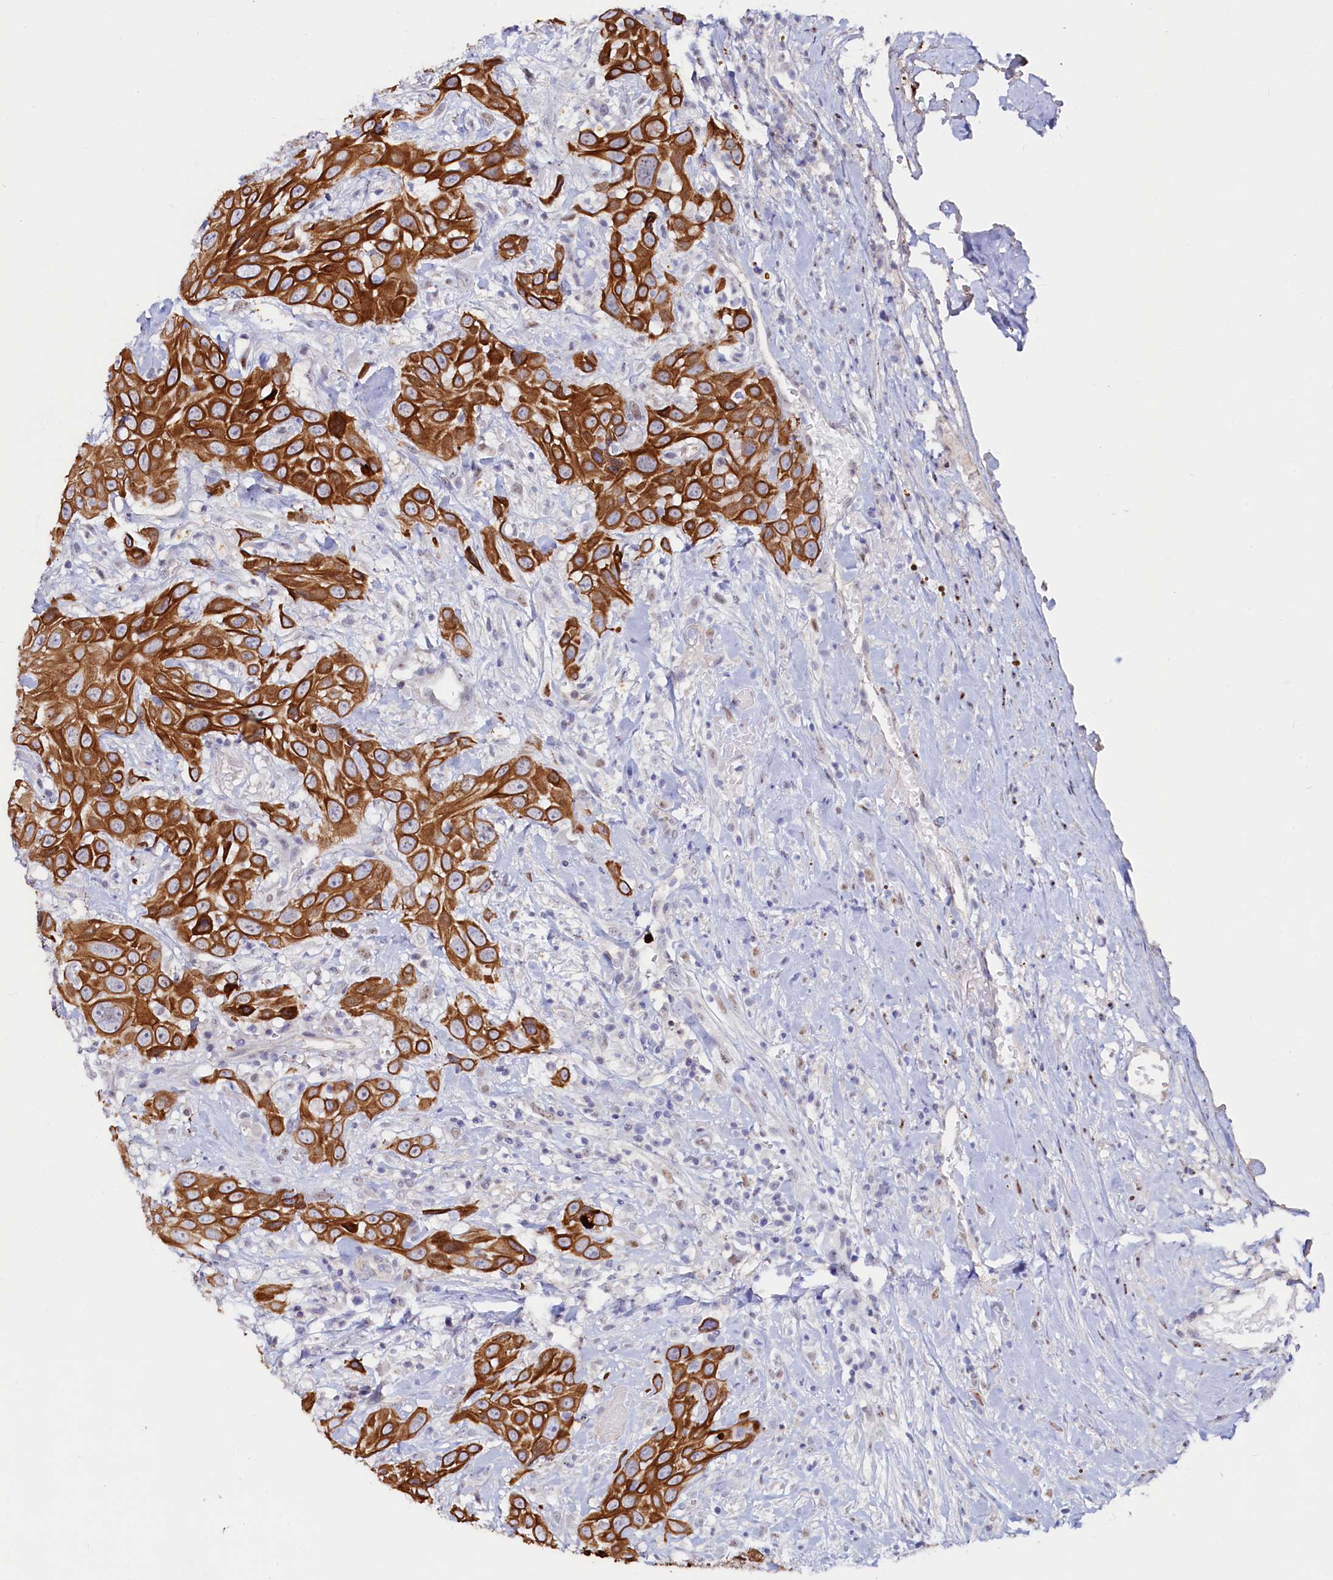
{"staining": {"intensity": "strong", "quantity": ">75%", "location": "cytoplasmic/membranous"}, "tissue": "head and neck cancer", "cell_type": "Tumor cells", "image_type": "cancer", "snomed": [{"axis": "morphology", "description": "Squamous cell carcinoma, NOS"}, {"axis": "topography", "description": "Head-Neck"}], "caption": "Human squamous cell carcinoma (head and neck) stained with a protein marker shows strong staining in tumor cells.", "gene": "ASTE1", "patient": {"sex": "male", "age": 81}}